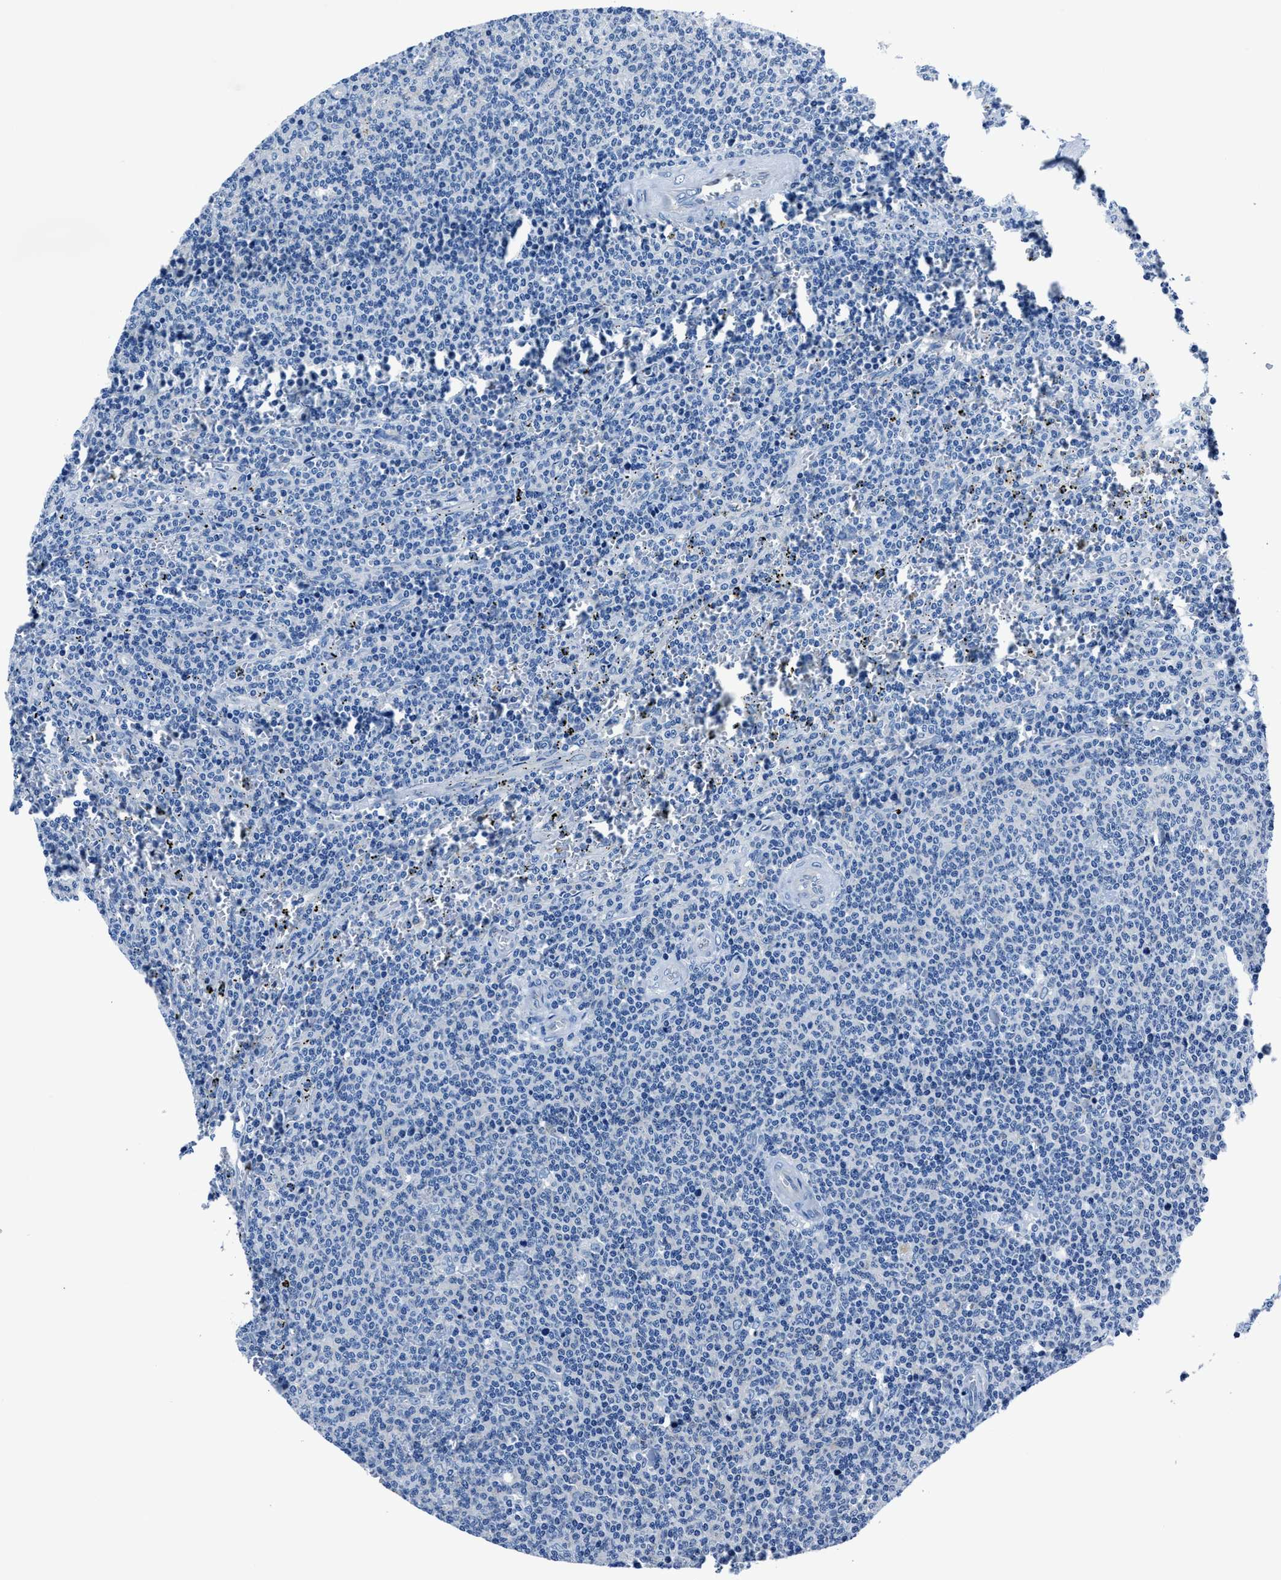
{"staining": {"intensity": "negative", "quantity": "none", "location": "none"}, "tissue": "lymphoma", "cell_type": "Tumor cells", "image_type": "cancer", "snomed": [{"axis": "morphology", "description": "Malignant lymphoma, non-Hodgkin's type, Low grade"}, {"axis": "topography", "description": "Spleen"}], "caption": "Immunohistochemistry of lymphoma exhibits no positivity in tumor cells.", "gene": "LMO7", "patient": {"sex": "female", "age": 50}}